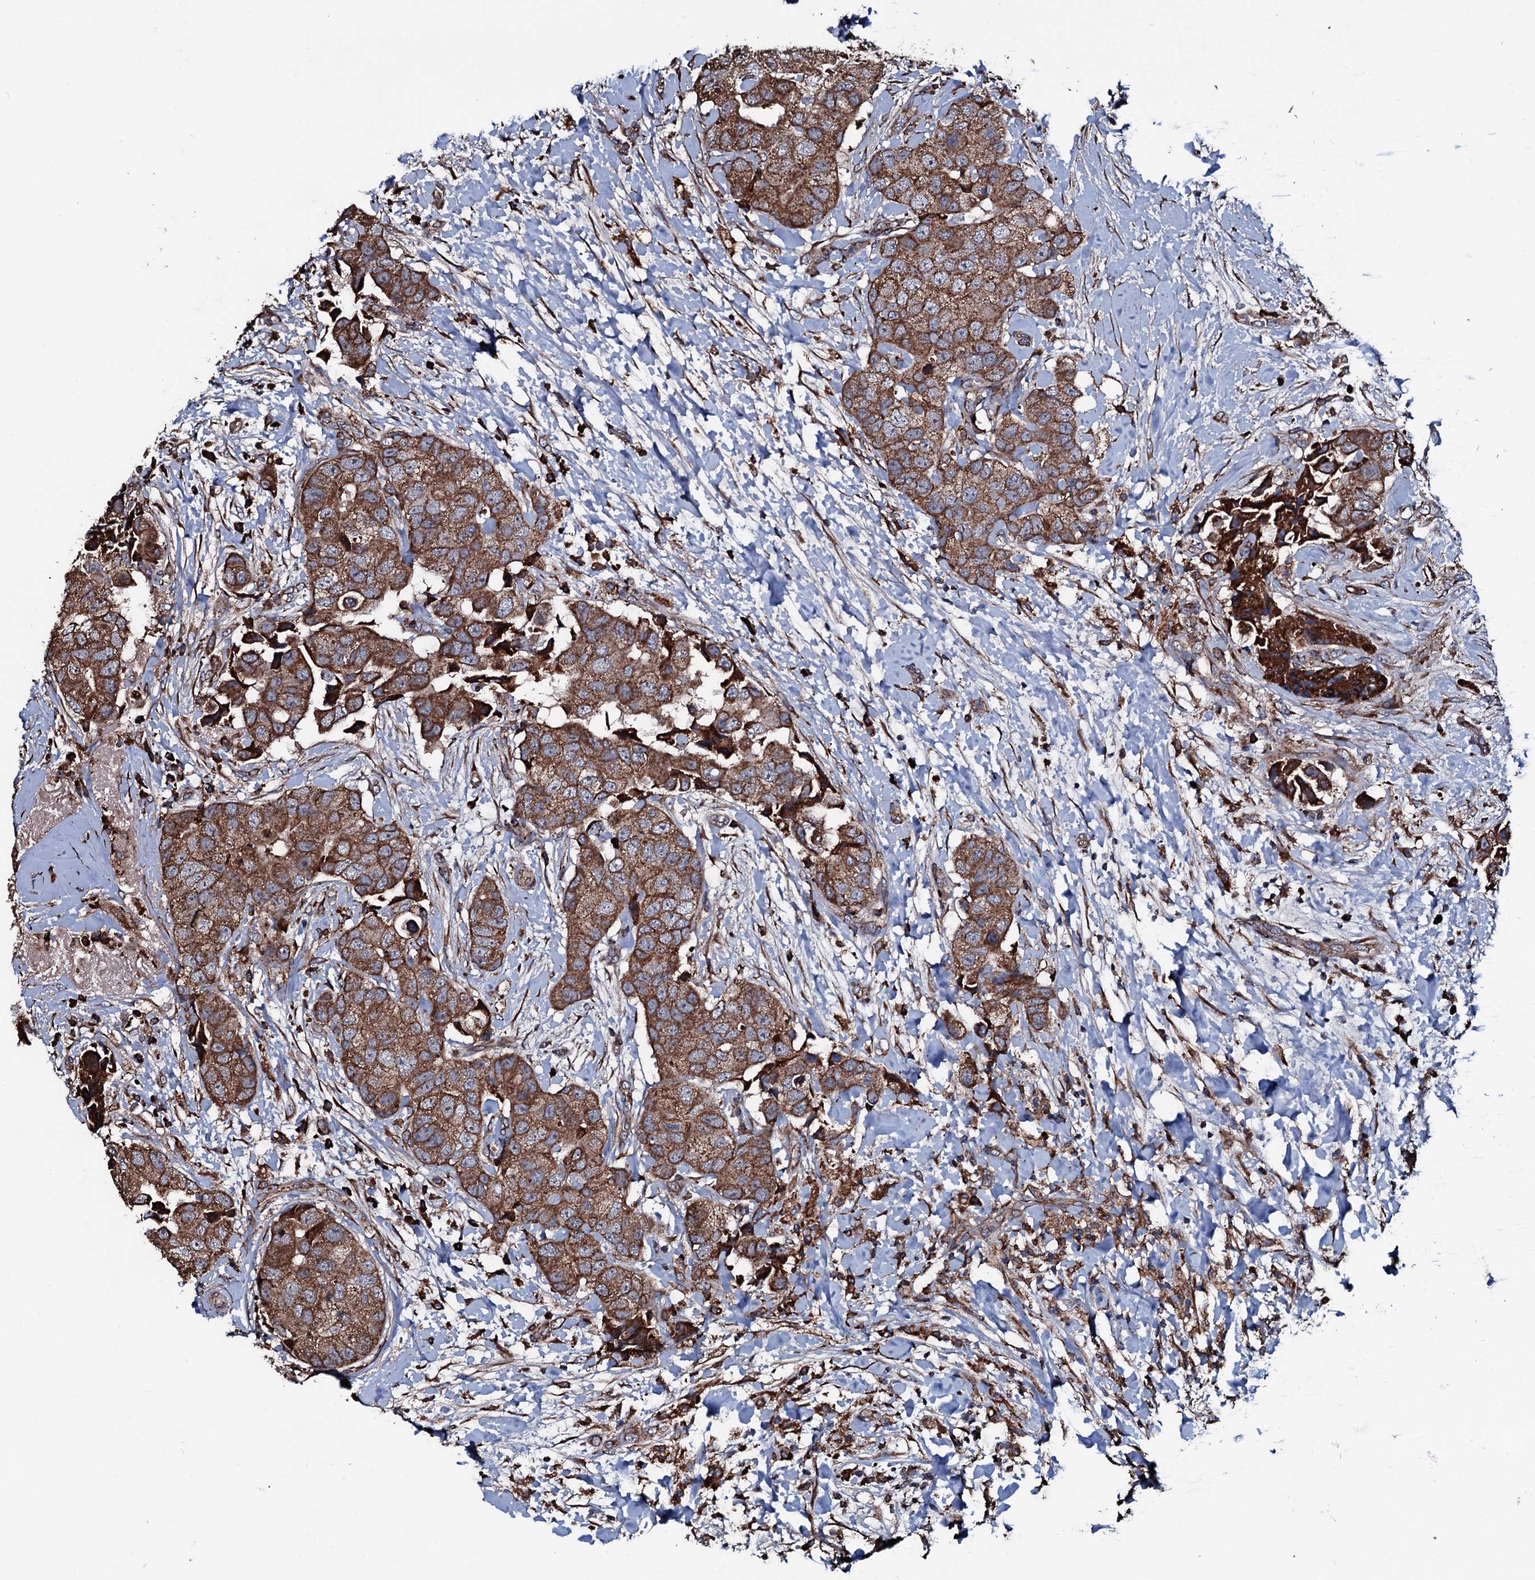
{"staining": {"intensity": "strong", "quantity": ">75%", "location": "cytoplasmic/membranous"}, "tissue": "breast cancer", "cell_type": "Tumor cells", "image_type": "cancer", "snomed": [{"axis": "morphology", "description": "Normal tissue, NOS"}, {"axis": "morphology", "description": "Duct carcinoma"}, {"axis": "topography", "description": "Breast"}], "caption": "There is high levels of strong cytoplasmic/membranous expression in tumor cells of invasive ductal carcinoma (breast), as demonstrated by immunohistochemical staining (brown color).", "gene": "RAB12", "patient": {"sex": "female", "age": 62}}